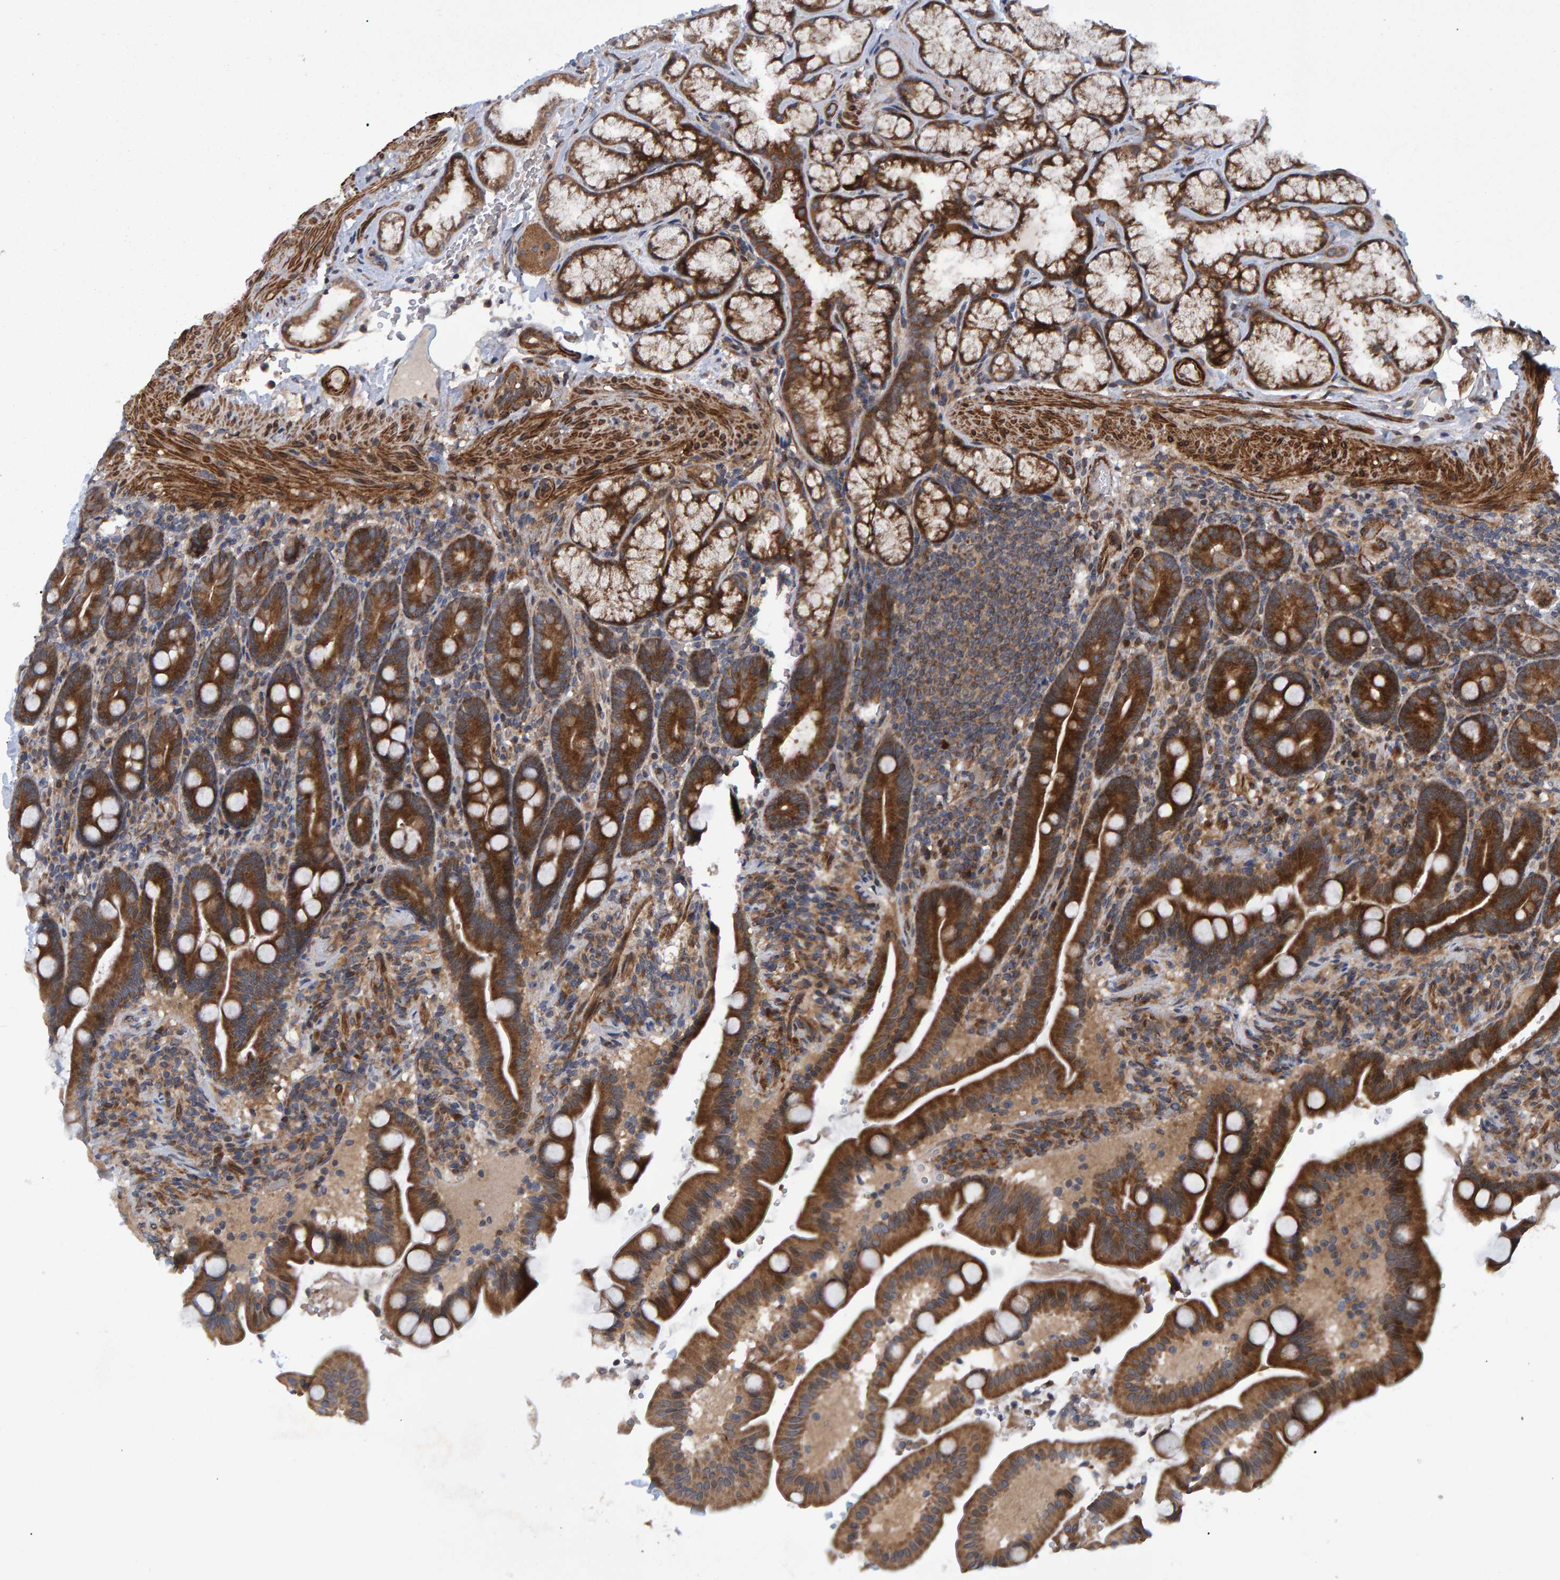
{"staining": {"intensity": "moderate", "quantity": ">75%", "location": "cytoplasmic/membranous"}, "tissue": "duodenum", "cell_type": "Glandular cells", "image_type": "normal", "snomed": [{"axis": "morphology", "description": "Normal tissue, NOS"}, {"axis": "topography", "description": "Duodenum"}], "caption": "A histopathology image showing moderate cytoplasmic/membranous staining in about >75% of glandular cells in unremarkable duodenum, as visualized by brown immunohistochemical staining.", "gene": "ATP6V1H", "patient": {"sex": "male", "age": 54}}